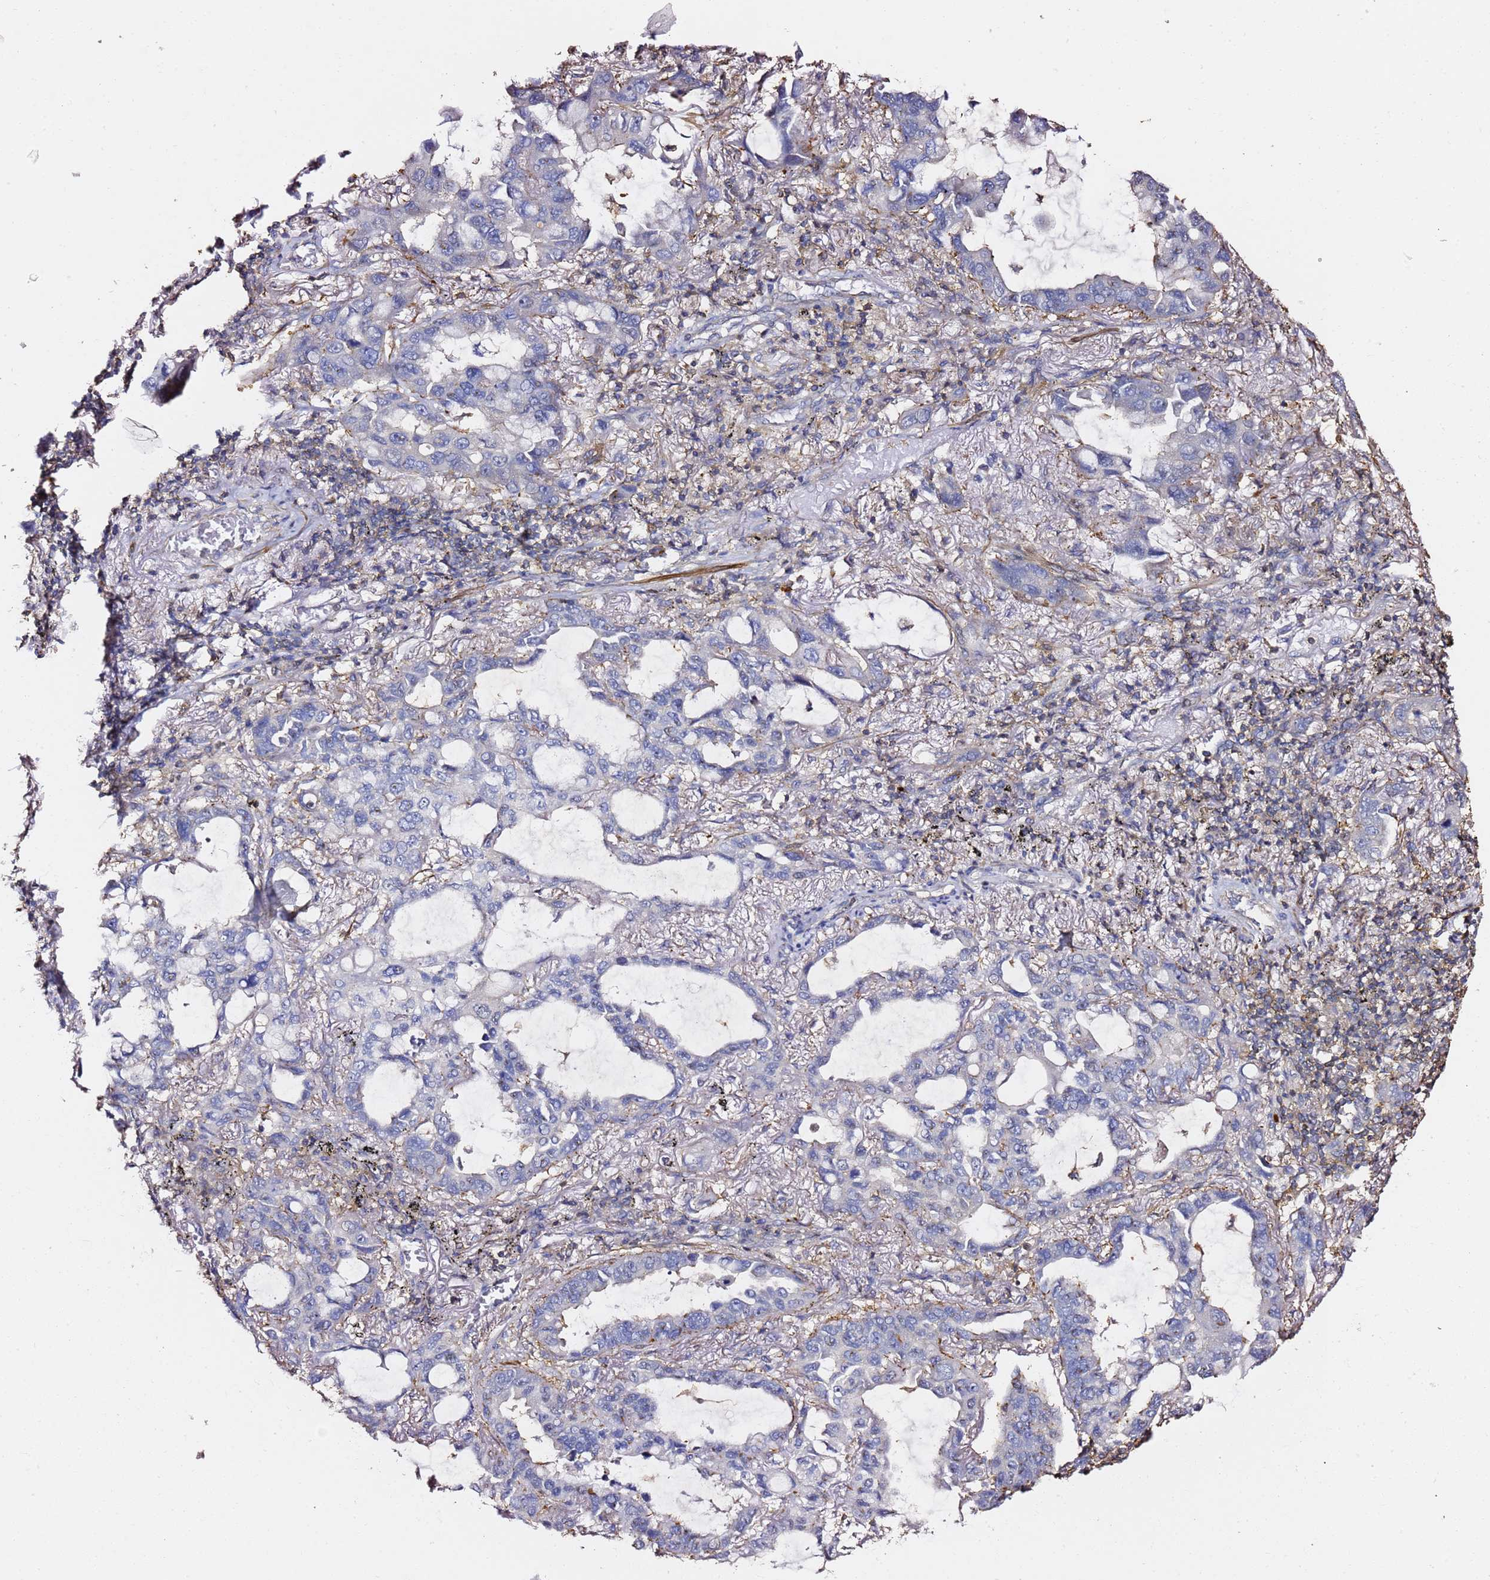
{"staining": {"intensity": "negative", "quantity": "none", "location": "none"}, "tissue": "lung cancer", "cell_type": "Tumor cells", "image_type": "cancer", "snomed": [{"axis": "morphology", "description": "Adenocarcinoma, NOS"}, {"axis": "topography", "description": "Lung"}], "caption": "An image of adenocarcinoma (lung) stained for a protein exhibits no brown staining in tumor cells.", "gene": "ZFP36L2", "patient": {"sex": "male", "age": 64}}